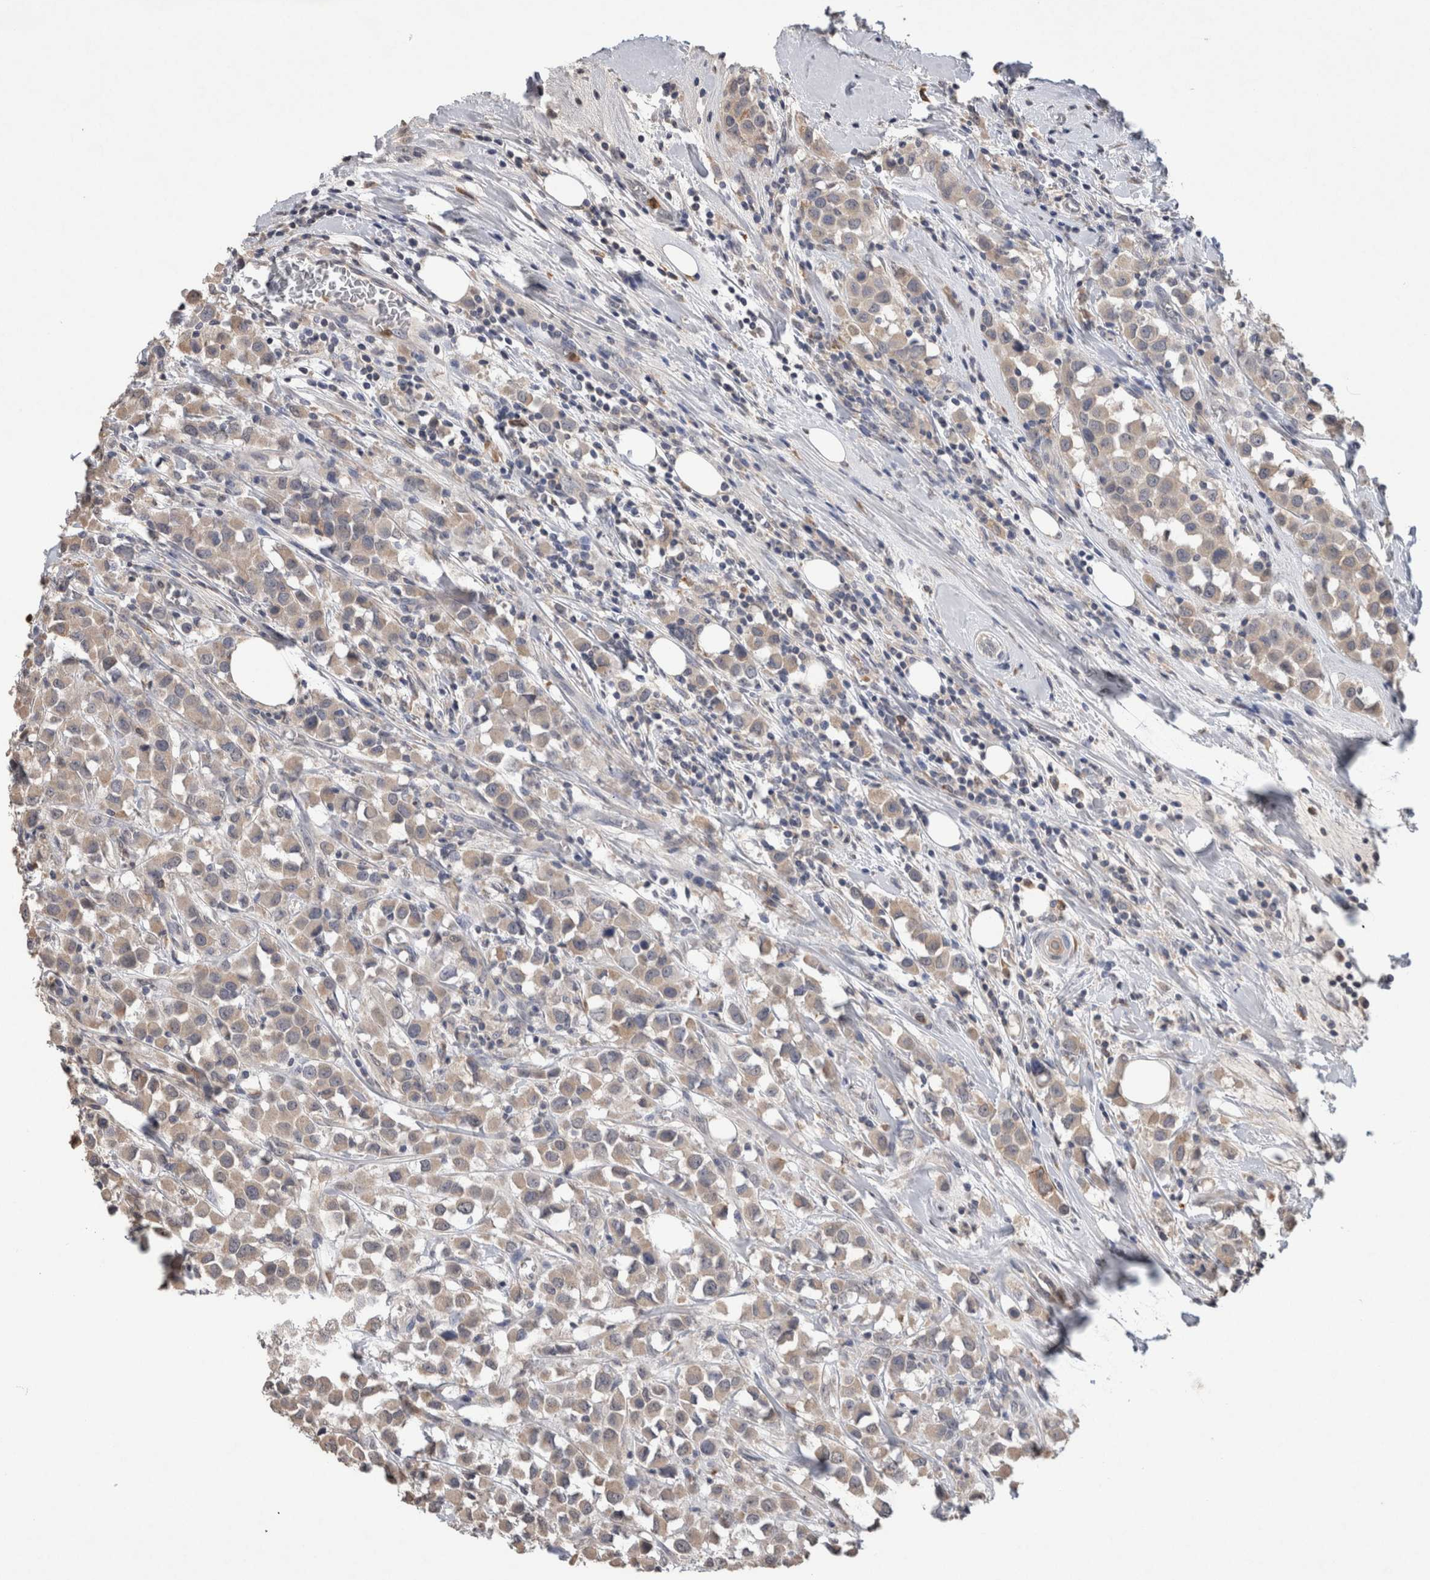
{"staining": {"intensity": "weak", "quantity": ">75%", "location": "cytoplasmic/membranous"}, "tissue": "breast cancer", "cell_type": "Tumor cells", "image_type": "cancer", "snomed": [{"axis": "morphology", "description": "Duct carcinoma"}, {"axis": "topography", "description": "Breast"}], "caption": "An immunohistochemistry (IHC) micrograph of neoplastic tissue is shown. Protein staining in brown shows weak cytoplasmic/membranous positivity in breast cancer within tumor cells.", "gene": "FABP7", "patient": {"sex": "female", "age": 61}}